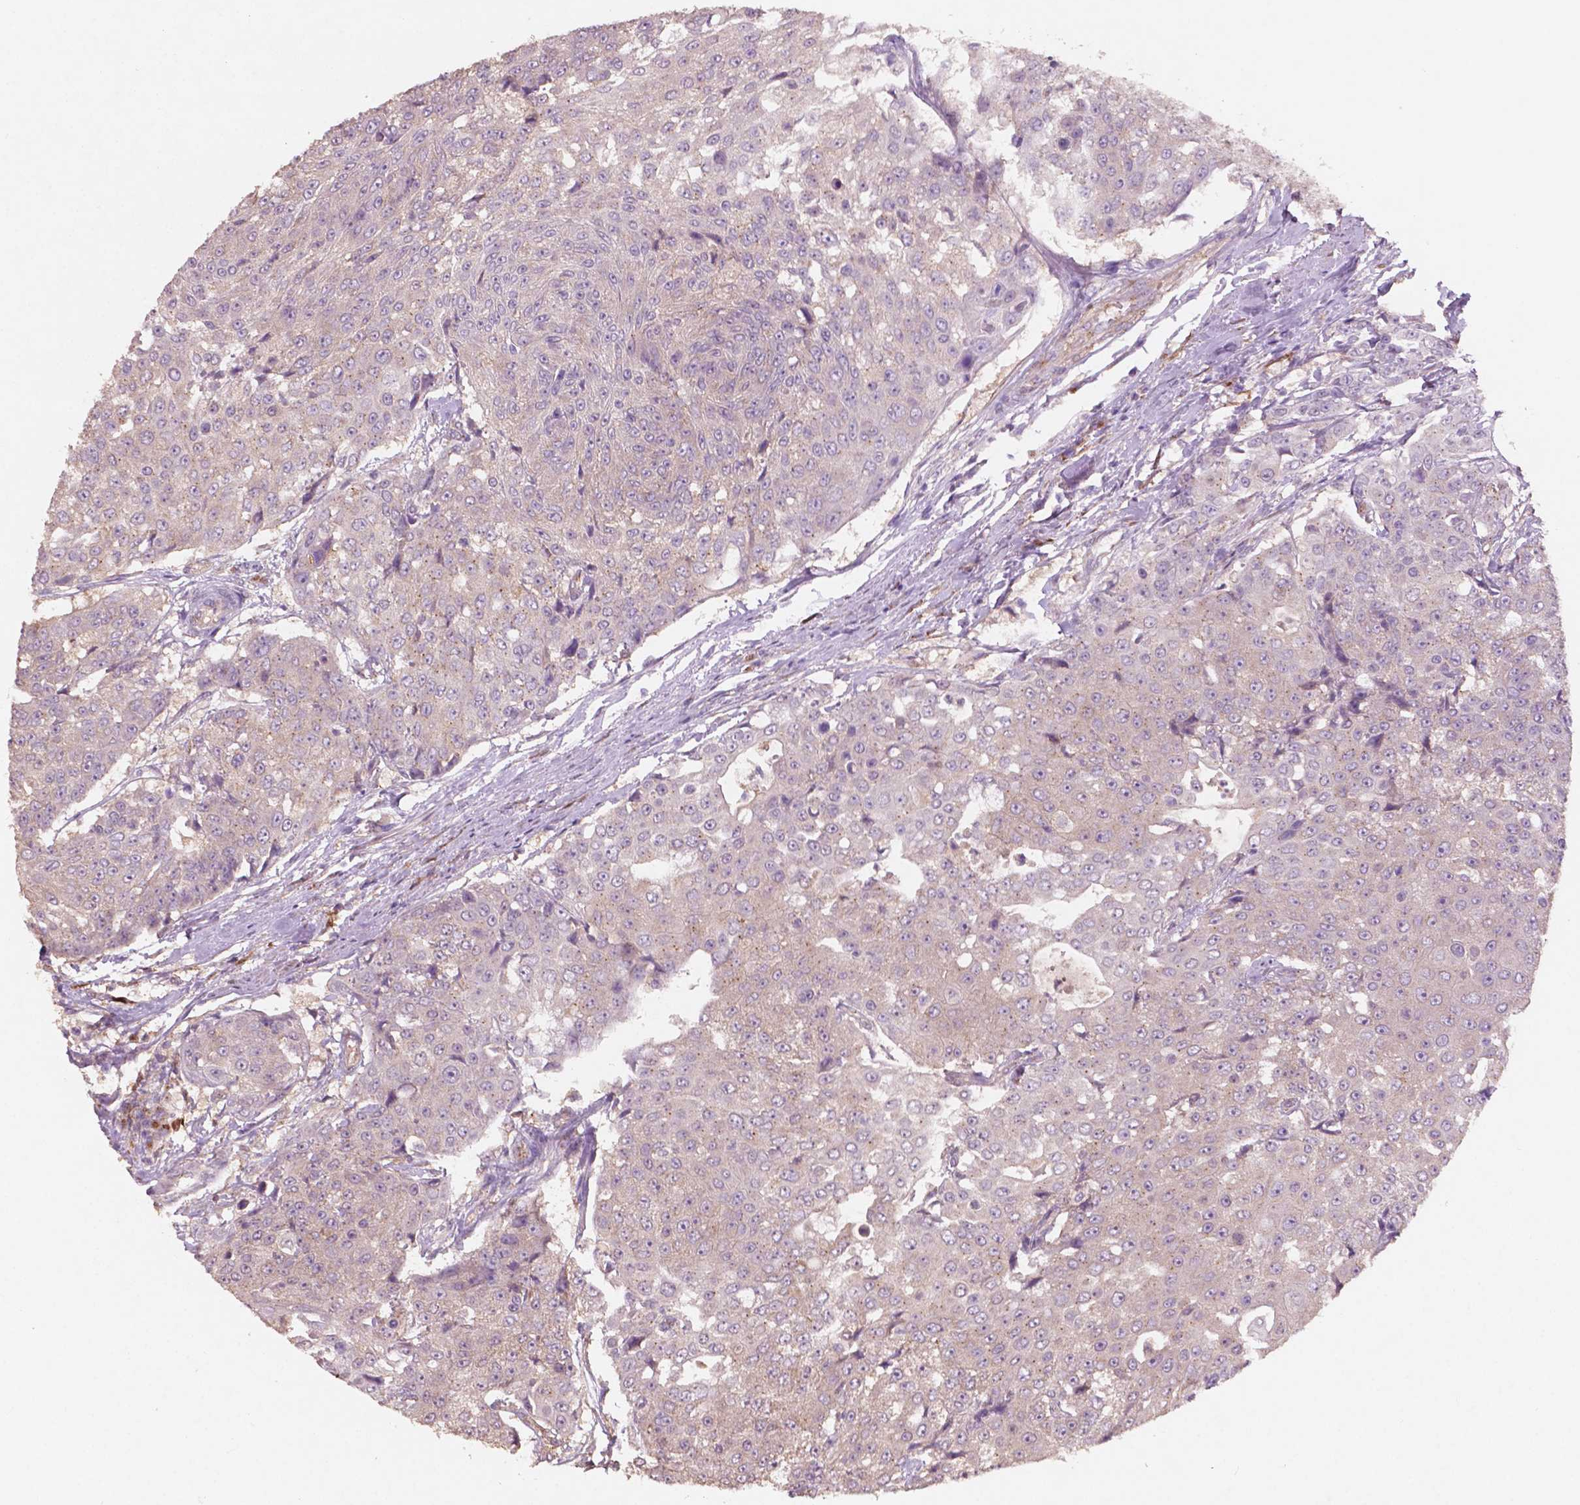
{"staining": {"intensity": "weak", "quantity": "25%-75%", "location": "cytoplasmic/membranous"}, "tissue": "urothelial cancer", "cell_type": "Tumor cells", "image_type": "cancer", "snomed": [{"axis": "morphology", "description": "Urothelial carcinoma, High grade"}, {"axis": "topography", "description": "Urinary bladder"}], "caption": "Urothelial carcinoma (high-grade) stained for a protein (brown) displays weak cytoplasmic/membranous positive positivity in approximately 25%-75% of tumor cells.", "gene": "CHPT1", "patient": {"sex": "female", "age": 63}}